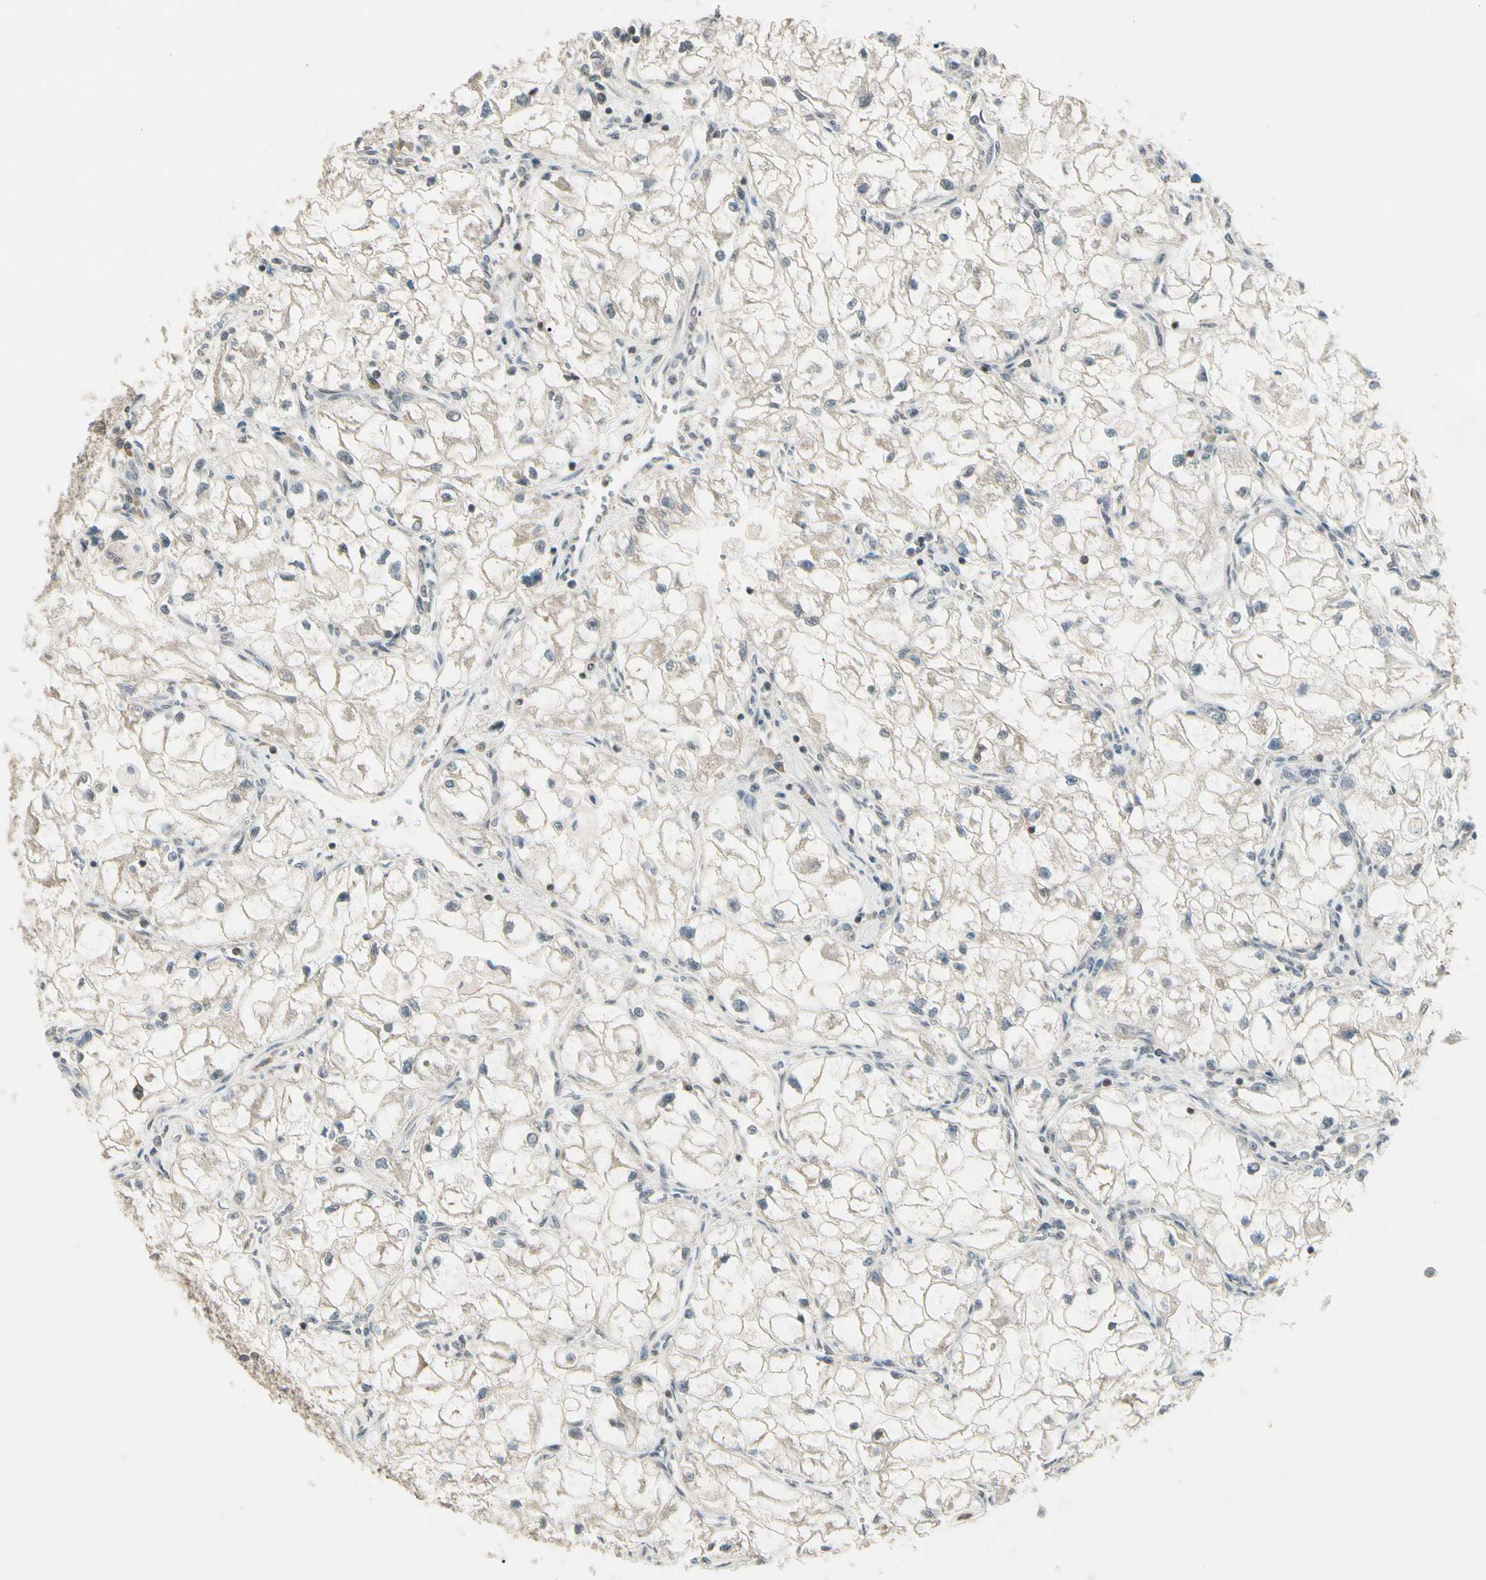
{"staining": {"intensity": "negative", "quantity": "none", "location": "none"}, "tissue": "renal cancer", "cell_type": "Tumor cells", "image_type": "cancer", "snomed": [{"axis": "morphology", "description": "Adenocarcinoma, NOS"}, {"axis": "topography", "description": "Kidney"}], "caption": "A high-resolution histopathology image shows immunohistochemistry staining of renal cancer, which reveals no significant positivity in tumor cells.", "gene": "ZSCAN12", "patient": {"sex": "female", "age": 70}}